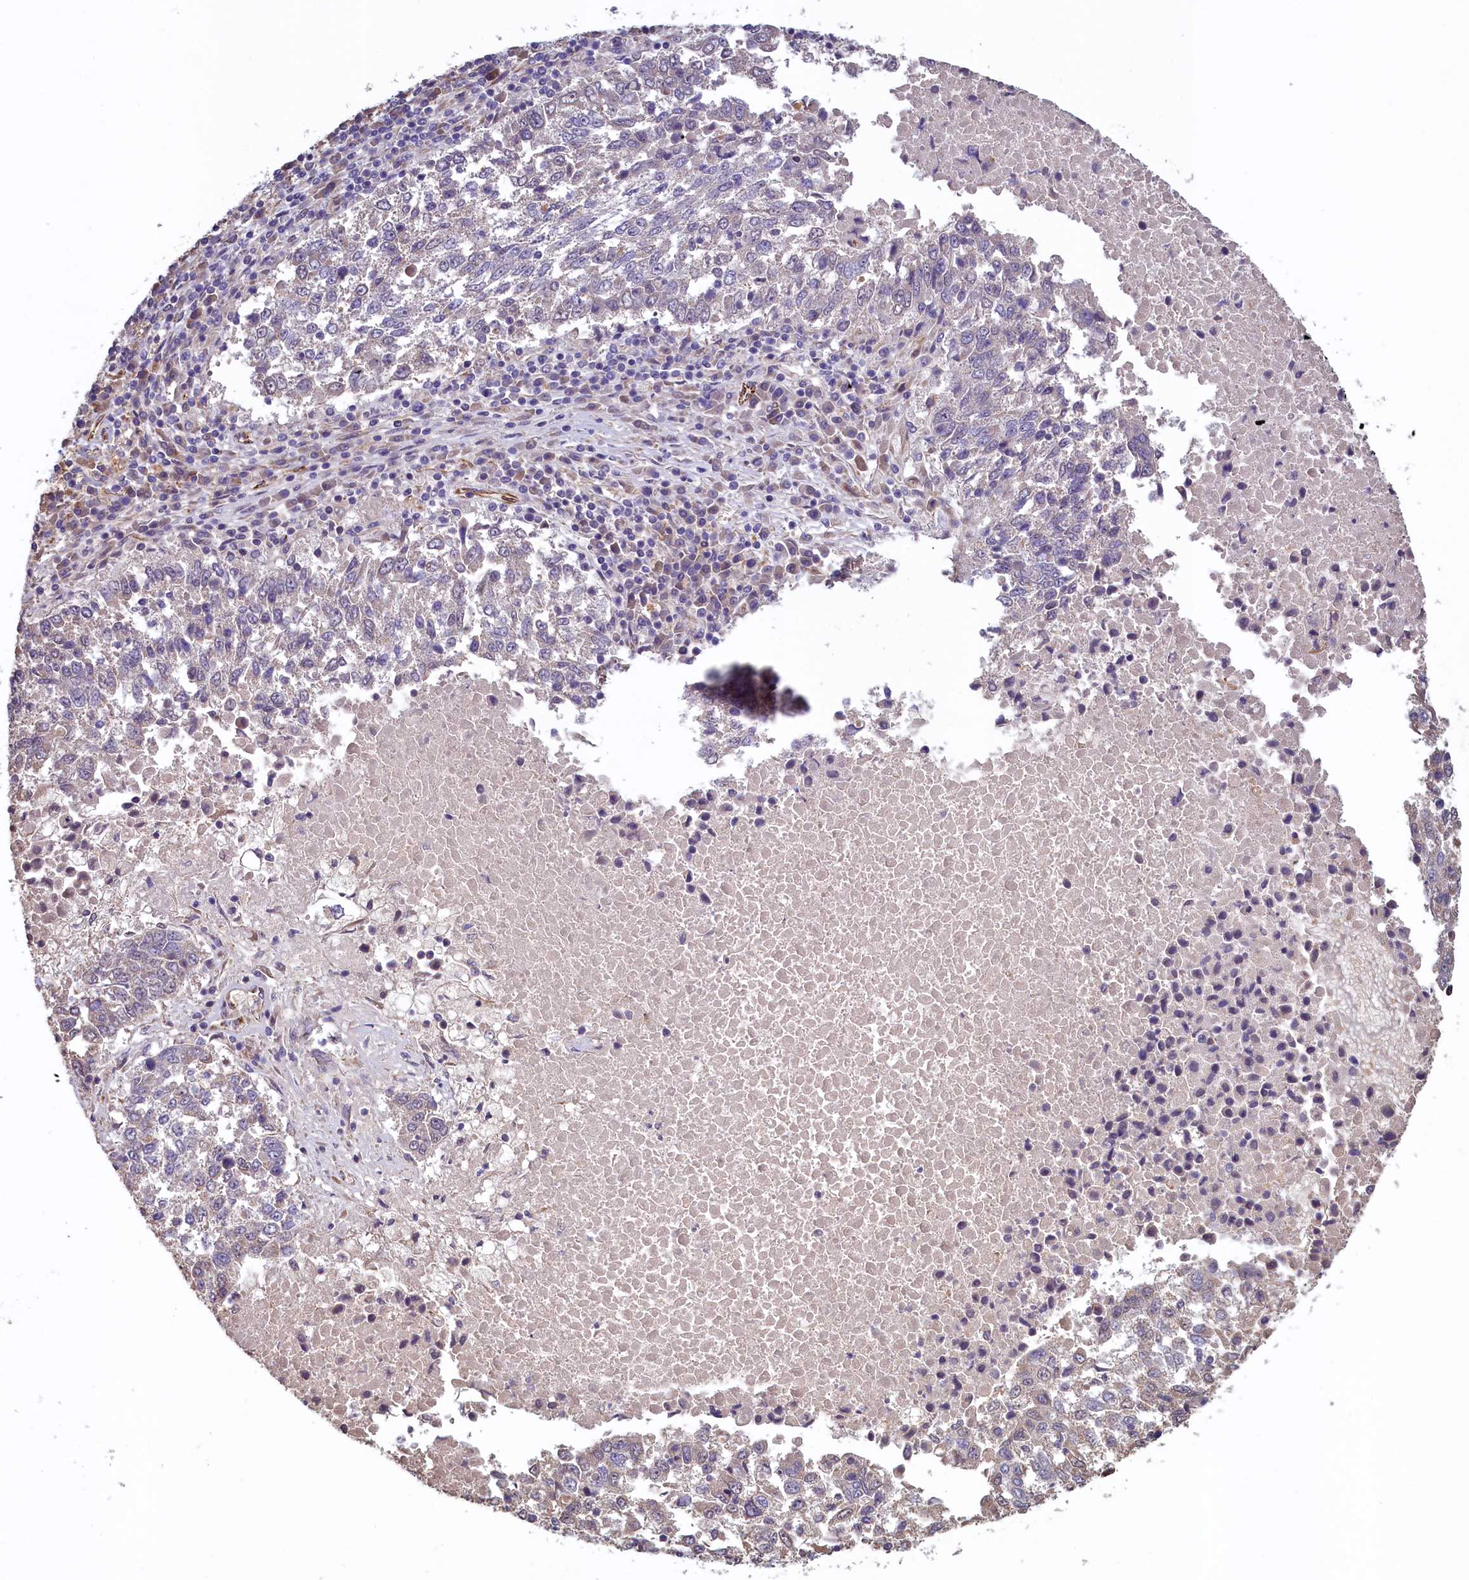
{"staining": {"intensity": "negative", "quantity": "none", "location": "none"}, "tissue": "lung cancer", "cell_type": "Tumor cells", "image_type": "cancer", "snomed": [{"axis": "morphology", "description": "Squamous cell carcinoma, NOS"}, {"axis": "topography", "description": "Lung"}], "caption": "Immunohistochemical staining of squamous cell carcinoma (lung) exhibits no significant staining in tumor cells. Nuclei are stained in blue.", "gene": "ACSBG1", "patient": {"sex": "male", "age": 73}}